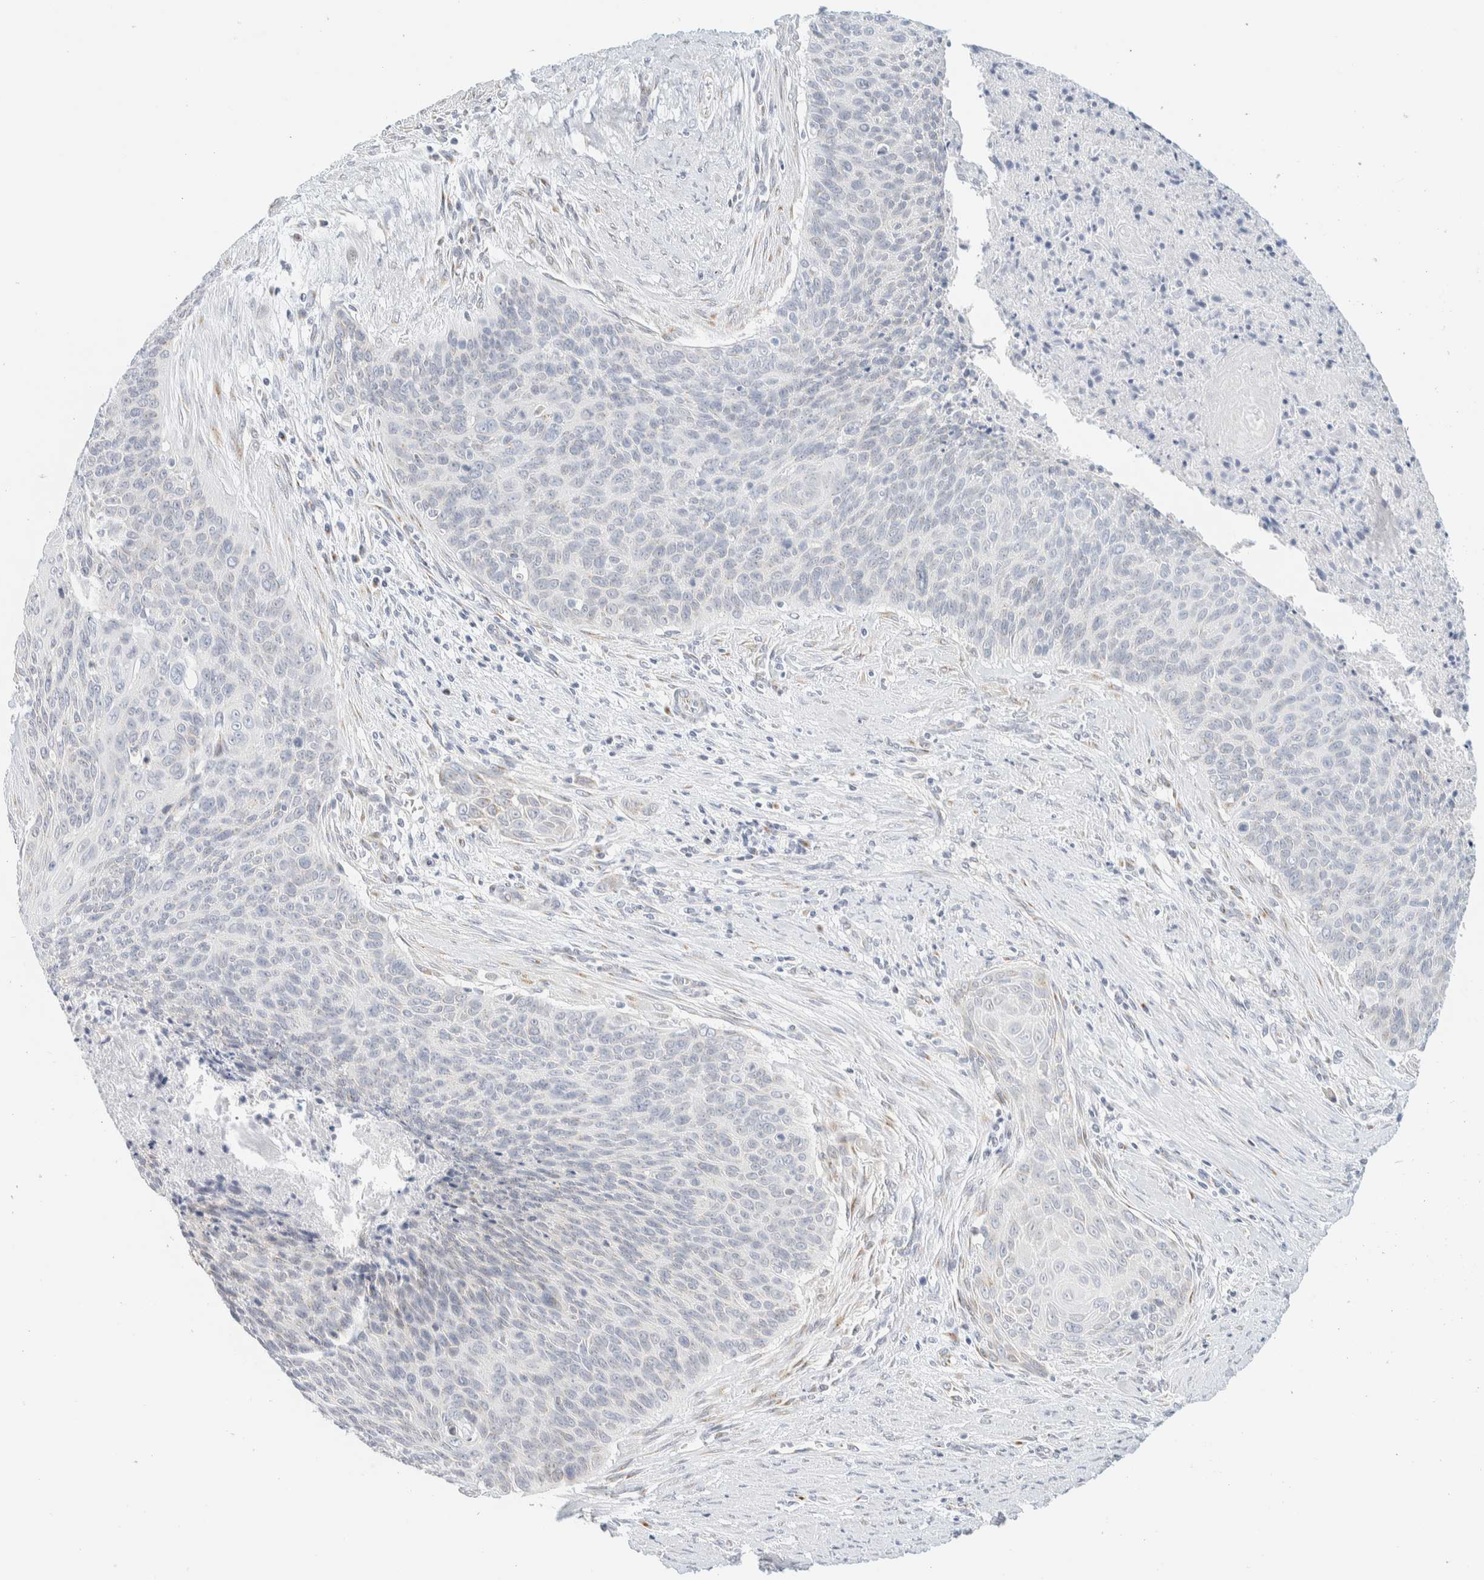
{"staining": {"intensity": "negative", "quantity": "none", "location": "none"}, "tissue": "cervical cancer", "cell_type": "Tumor cells", "image_type": "cancer", "snomed": [{"axis": "morphology", "description": "Squamous cell carcinoma, NOS"}, {"axis": "topography", "description": "Cervix"}], "caption": "This is an immunohistochemistry (IHC) micrograph of human cervical cancer. There is no positivity in tumor cells.", "gene": "SPNS3", "patient": {"sex": "female", "age": 55}}